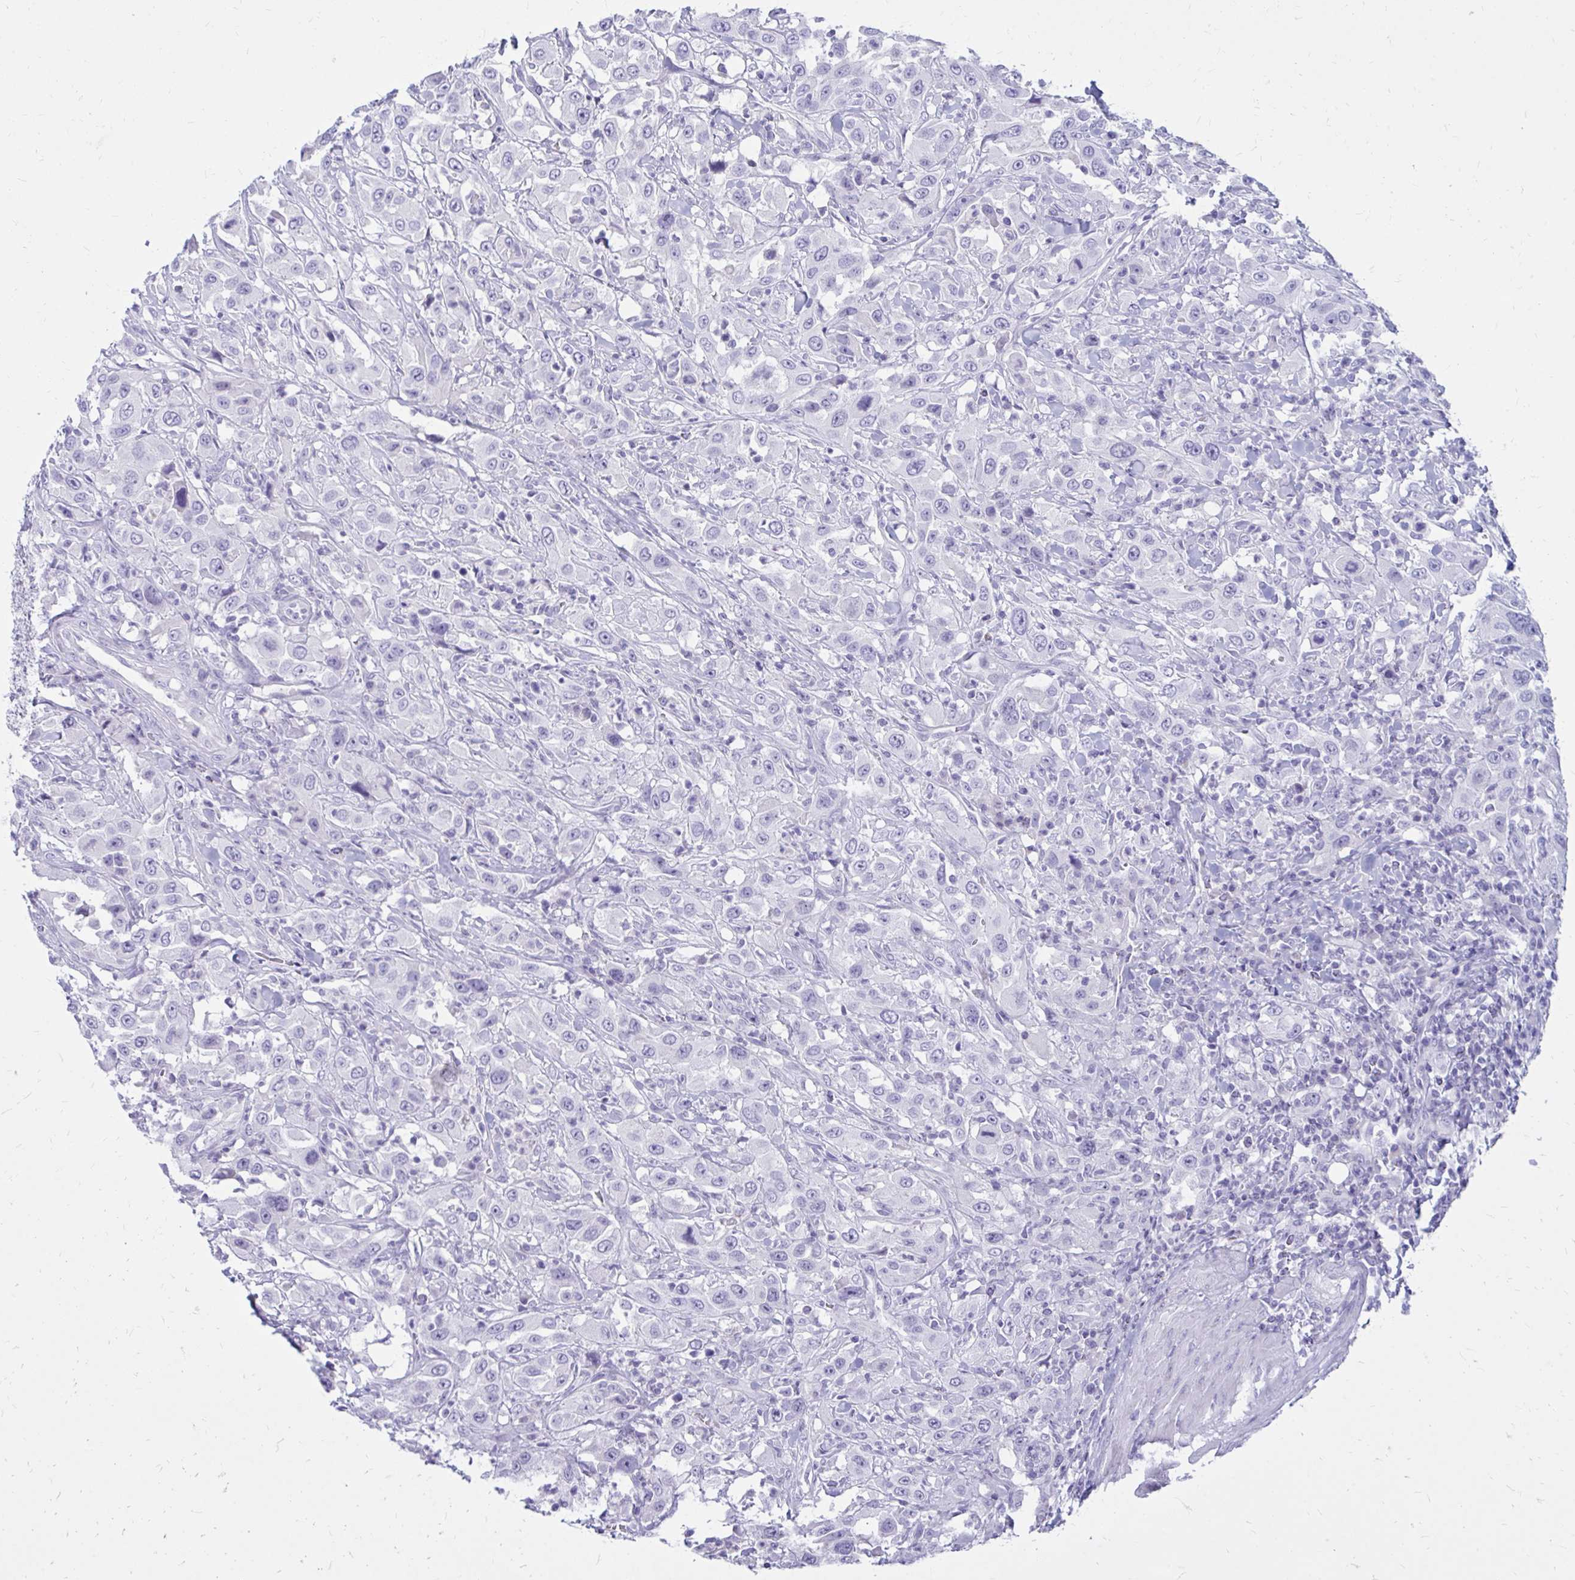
{"staining": {"intensity": "negative", "quantity": "none", "location": "none"}, "tissue": "urothelial cancer", "cell_type": "Tumor cells", "image_type": "cancer", "snomed": [{"axis": "morphology", "description": "Urothelial carcinoma, High grade"}, {"axis": "topography", "description": "Urinary bladder"}], "caption": "A high-resolution photomicrograph shows immunohistochemistry (IHC) staining of high-grade urothelial carcinoma, which demonstrates no significant staining in tumor cells.", "gene": "NANOGNB", "patient": {"sex": "male", "age": 61}}